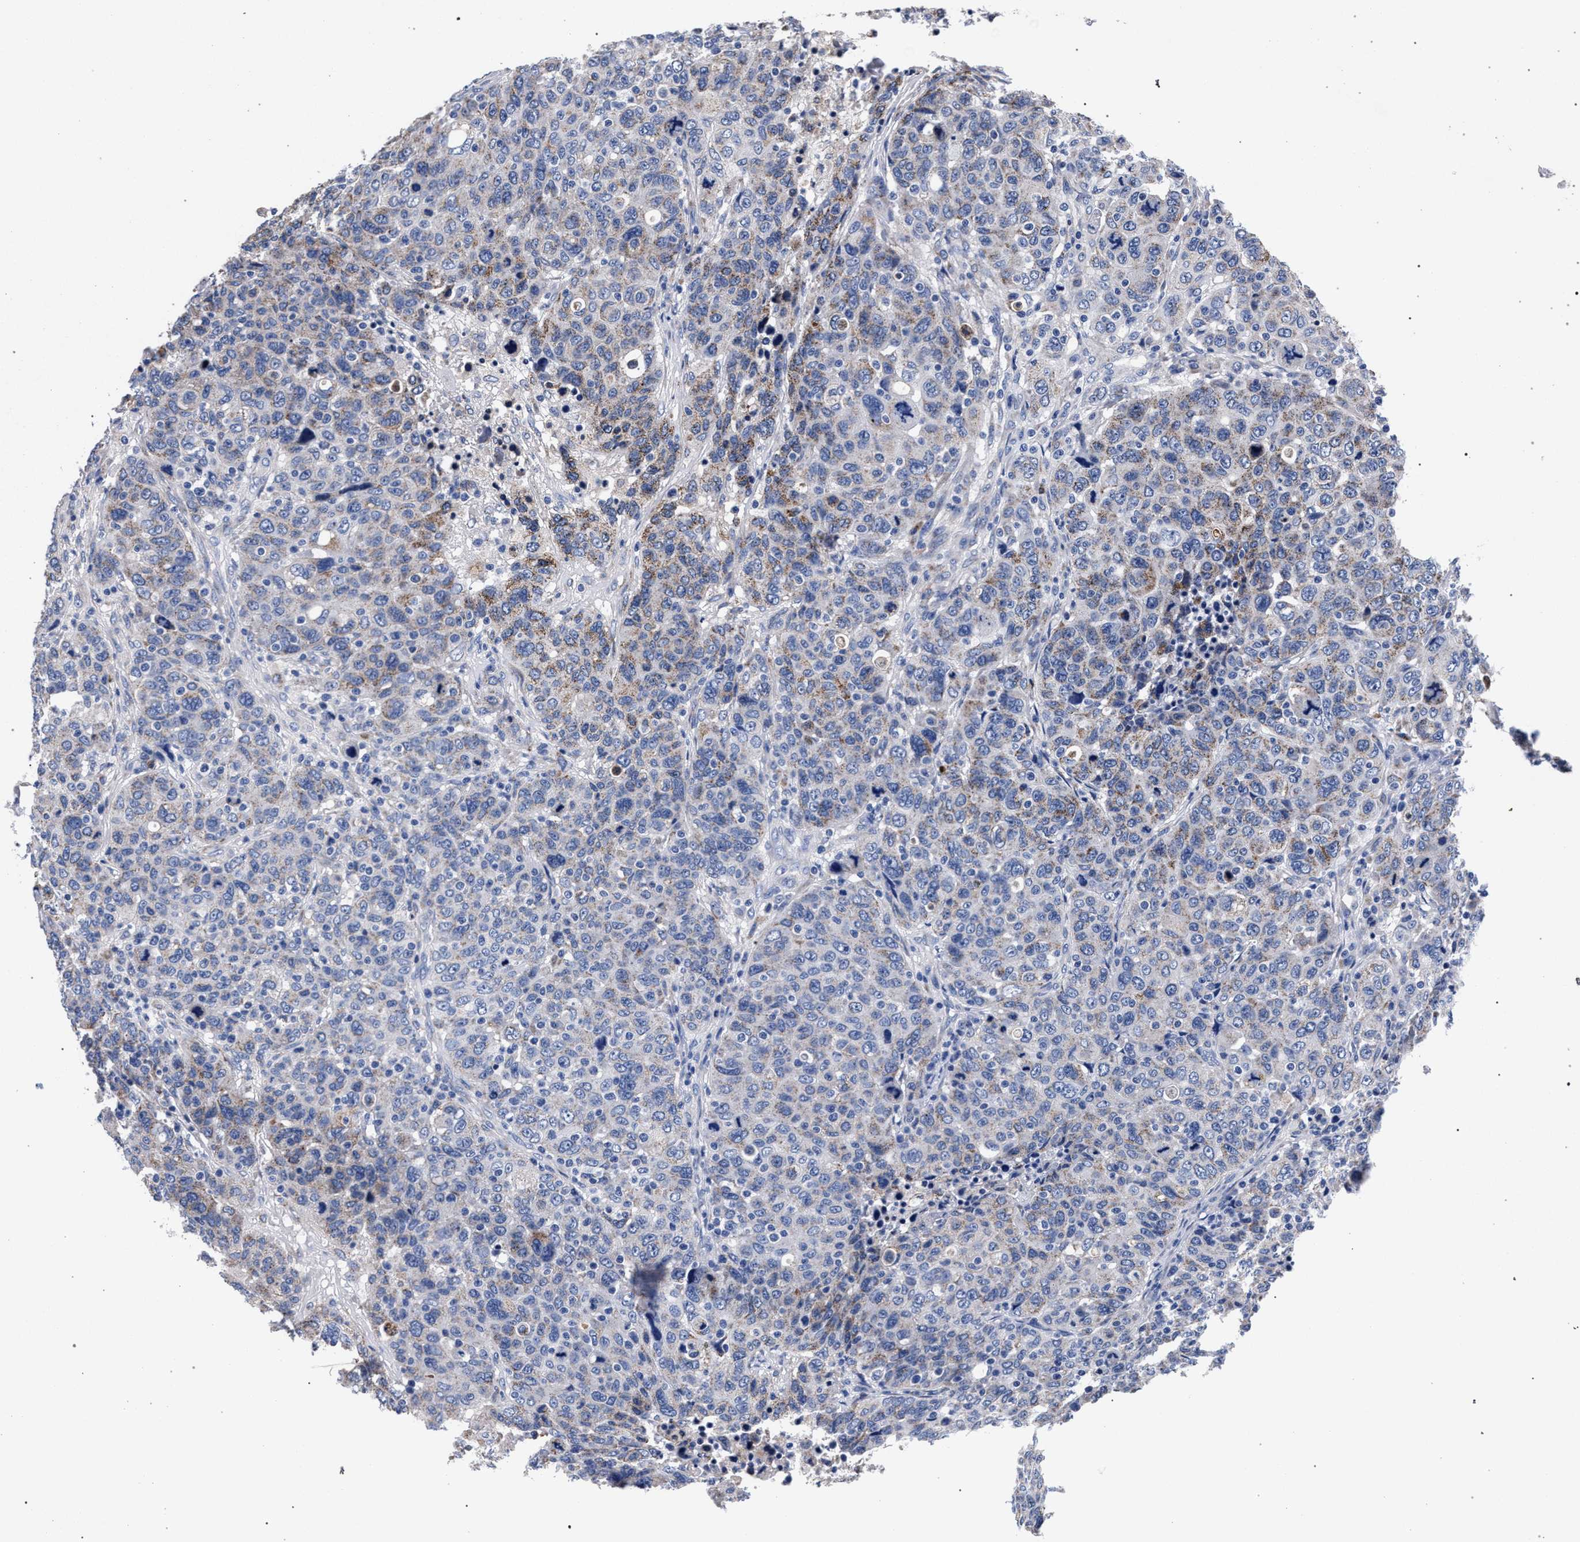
{"staining": {"intensity": "moderate", "quantity": "<25%", "location": "cytoplasmic/membranous"}, "tissue": "breast cancer", "cell_type": "Tumor cells", "image_type": "cancer", "snomed": [{"axis": "morphology", "description": "Duct carcinoma"}, {"axis": "topography", "description": "Breast"}], "caption": "DAB (3,3'-diaminobenzidine) immunohistochemical staining of human breast cancer (infiltrating ductal carcinoma) shows moderate cytoplasmic/membranous protein positivity in about <25% of tumor cells.", "gene": "ACOX1", "patient": {"sex": "female", "age": 37}}